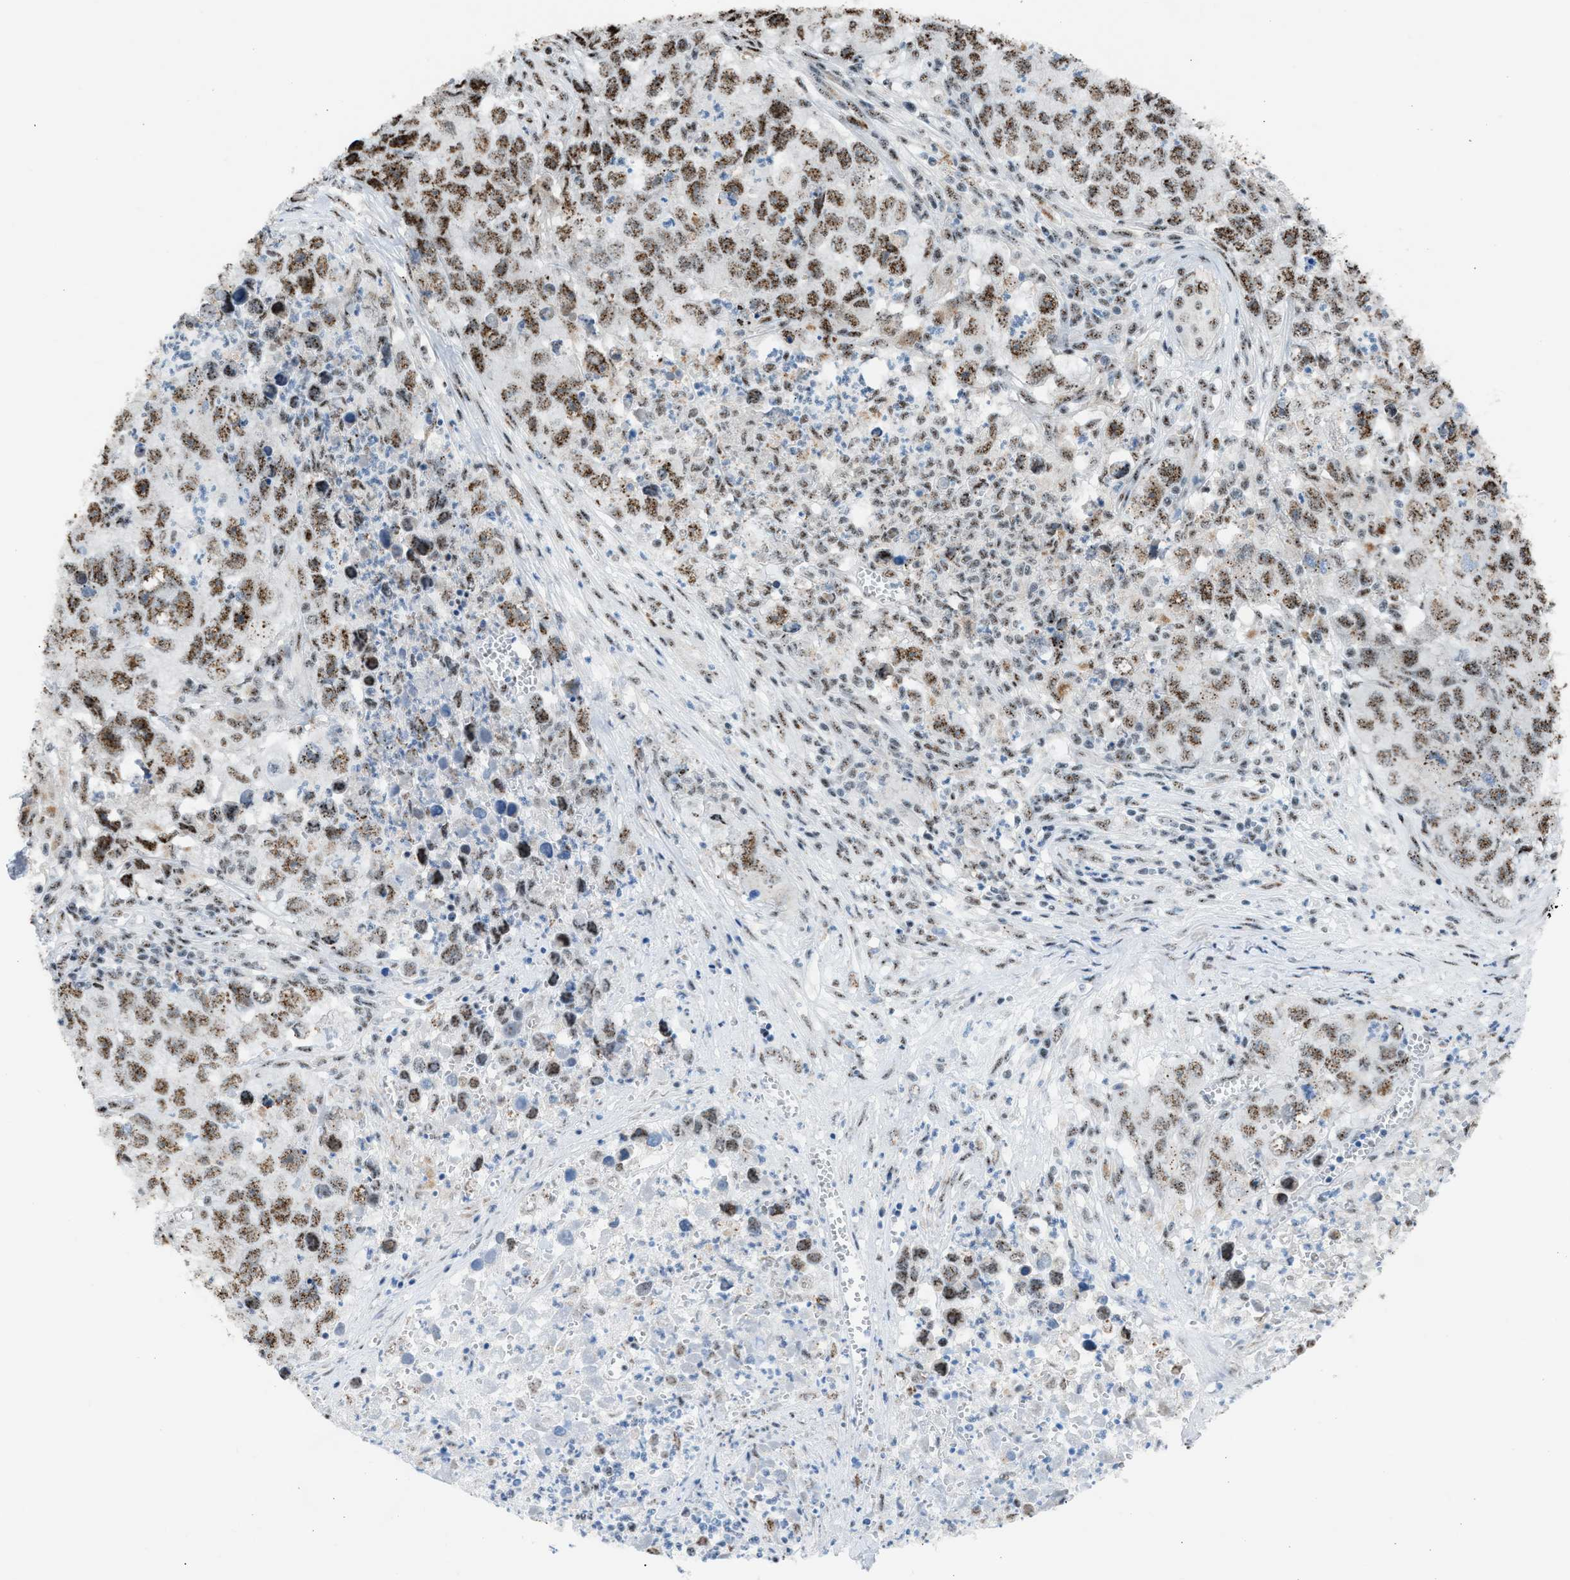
{"staining": {"intensity": "moderate", "quantity": ">75%", "location": "nuclear"}, "tissue": "testis cancer", "cell_type": "Tumor cells", "image_type": "cancer", "snomed": [{"axis": "morphology", "description": "Seminoma, NOS"}, {"axis": "morphology", "description": "Carcinoma, Embryonal, NOS"}, {"axis": "topography", "description": "Testis"}], "caption": "The photomicrograph reveals a brown stain indicating the presence of a protein in the nuclear of tumor cells in testis cancer.", "gene": "CENPP", "patient": {"sex": "male", "age": 43}}